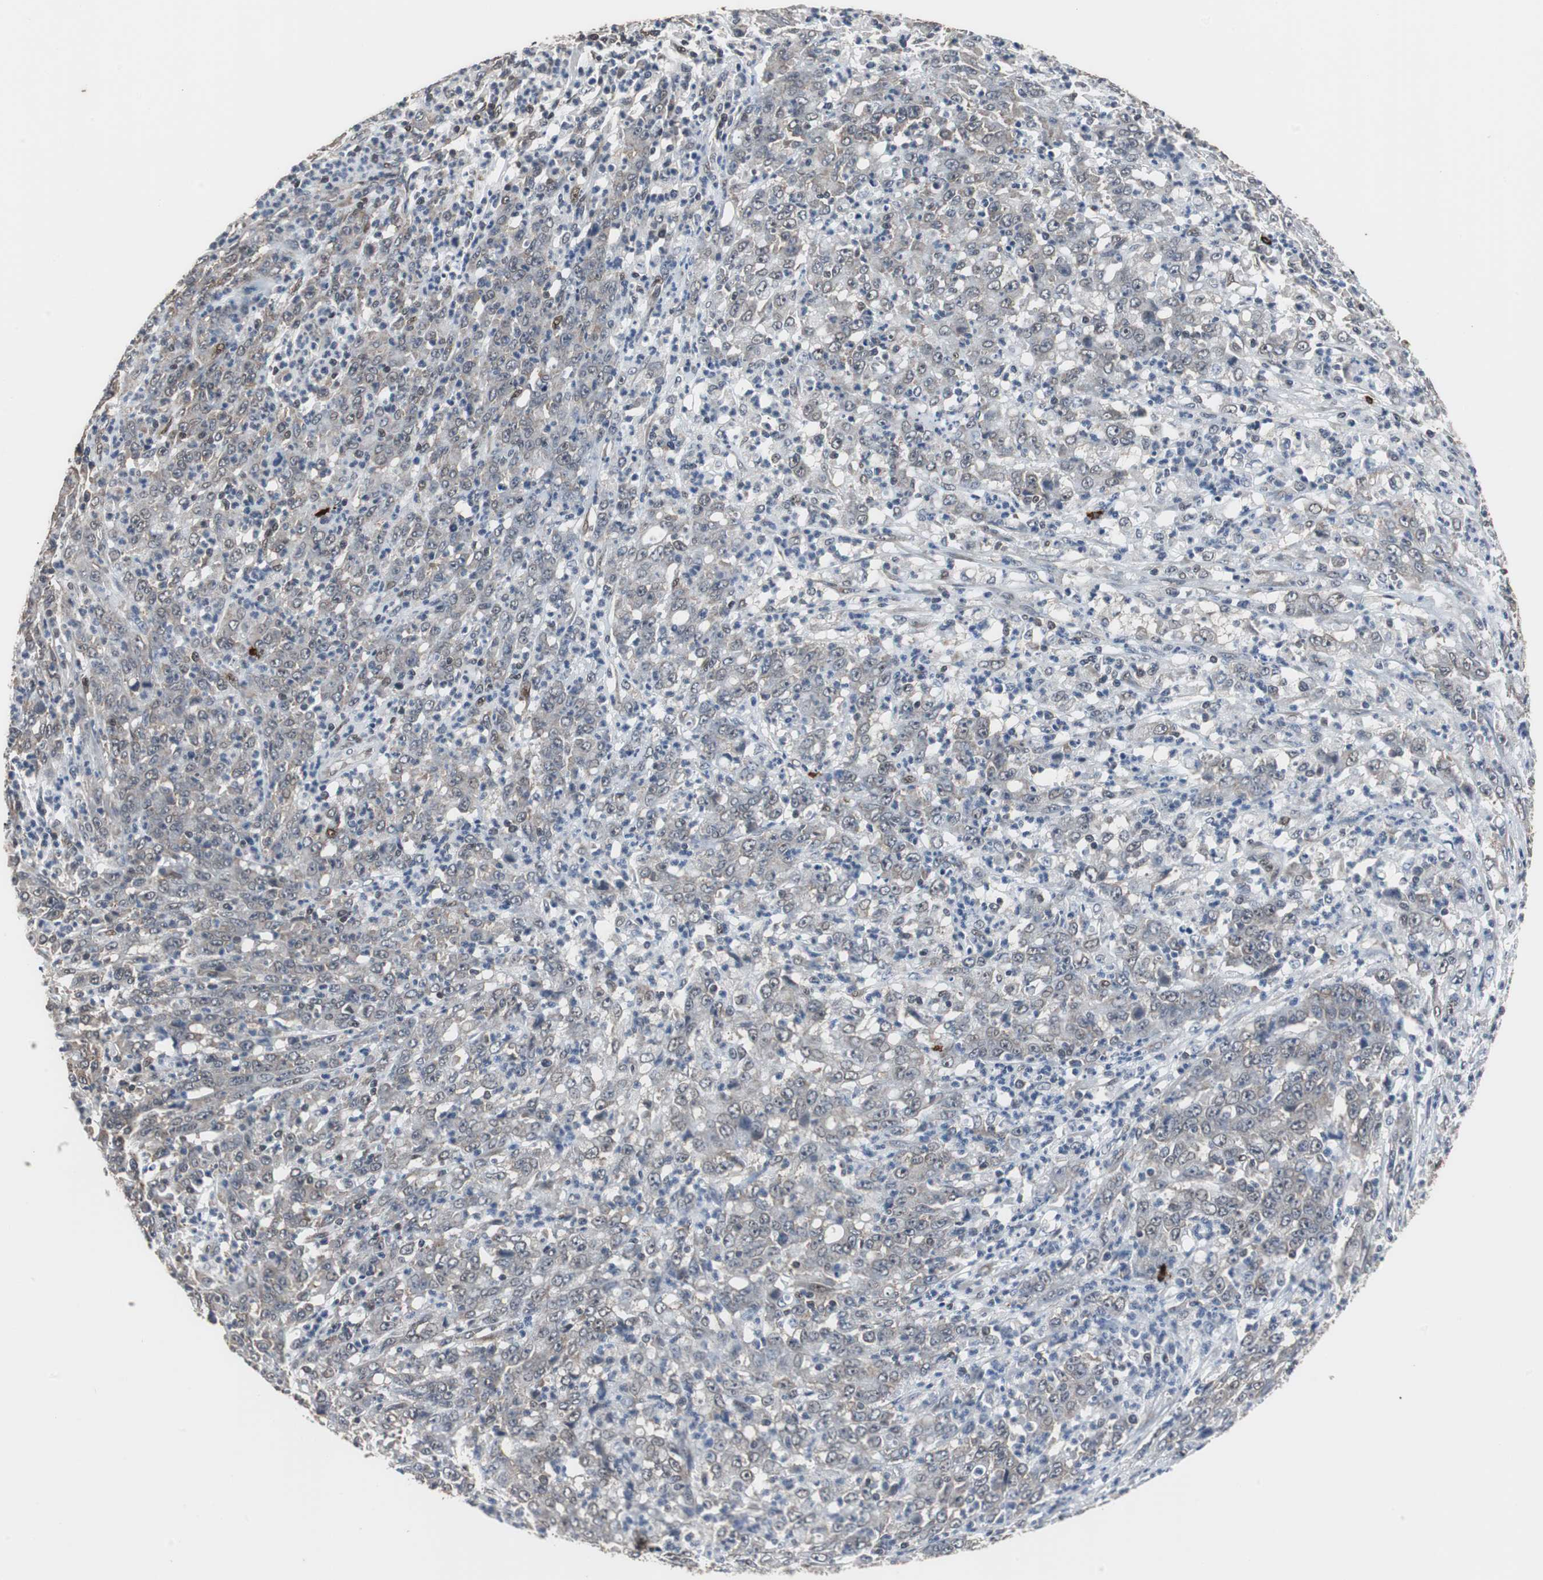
{"staining": {"intensity": "negative", "quantity": "none", "location": "none"}, "tissue": "stomach cancer", "cell_type": "Tumor cells", "image_type": "cancer", "snomed": [{"axis": "morphology", "description": "Adenocarcinoma, NOS"}, {"axis": "topography", "description": "Stomach, lower"}], "caption": "Immunohistochemistry photomicrograph of stomach cancer (adenocarcinoma) stained for a protein (brown), which shows no staining in tumor cells.", "gene": "ZHX2", "patient": {"sex": "female", "age": 71}}